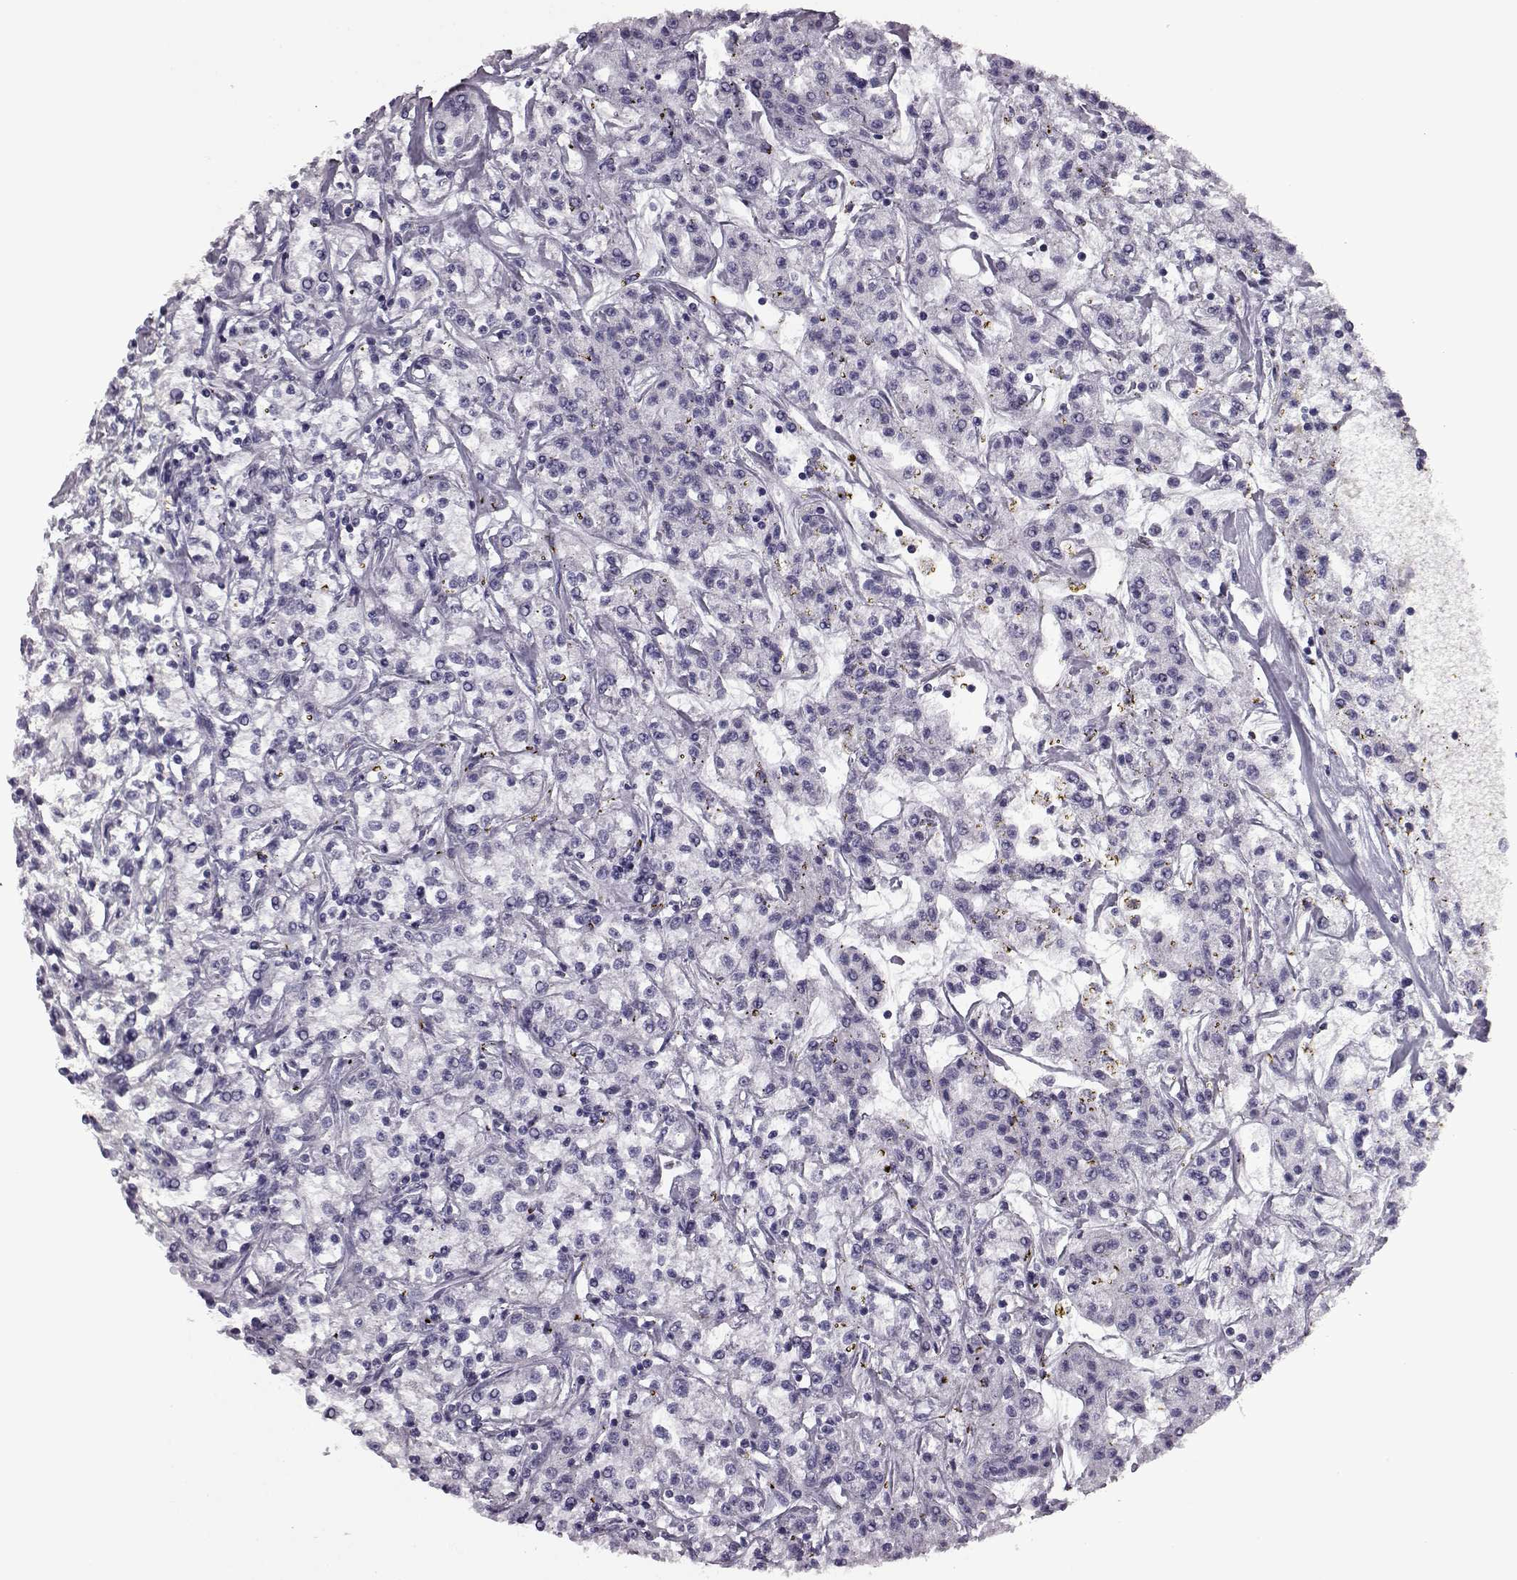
{"staining": {"intensity": "negative", "quantity": "none", "location": "none"}, "tissue": "renal cancer", "cell_type": "Tumor cells", "image_type": "cancer", "snomed": [{"axis": "morphology", "description": "Adenocarcinoma, NOS"}, {"axis": "topography", "description": "Kidney"}], "caption": "Immunohistochemistry of adenocarcinoma (renal) demonstrates no expression in tumor cells.", "gene": "PRR9", "patient": {"sex": "female", "age": 59}}